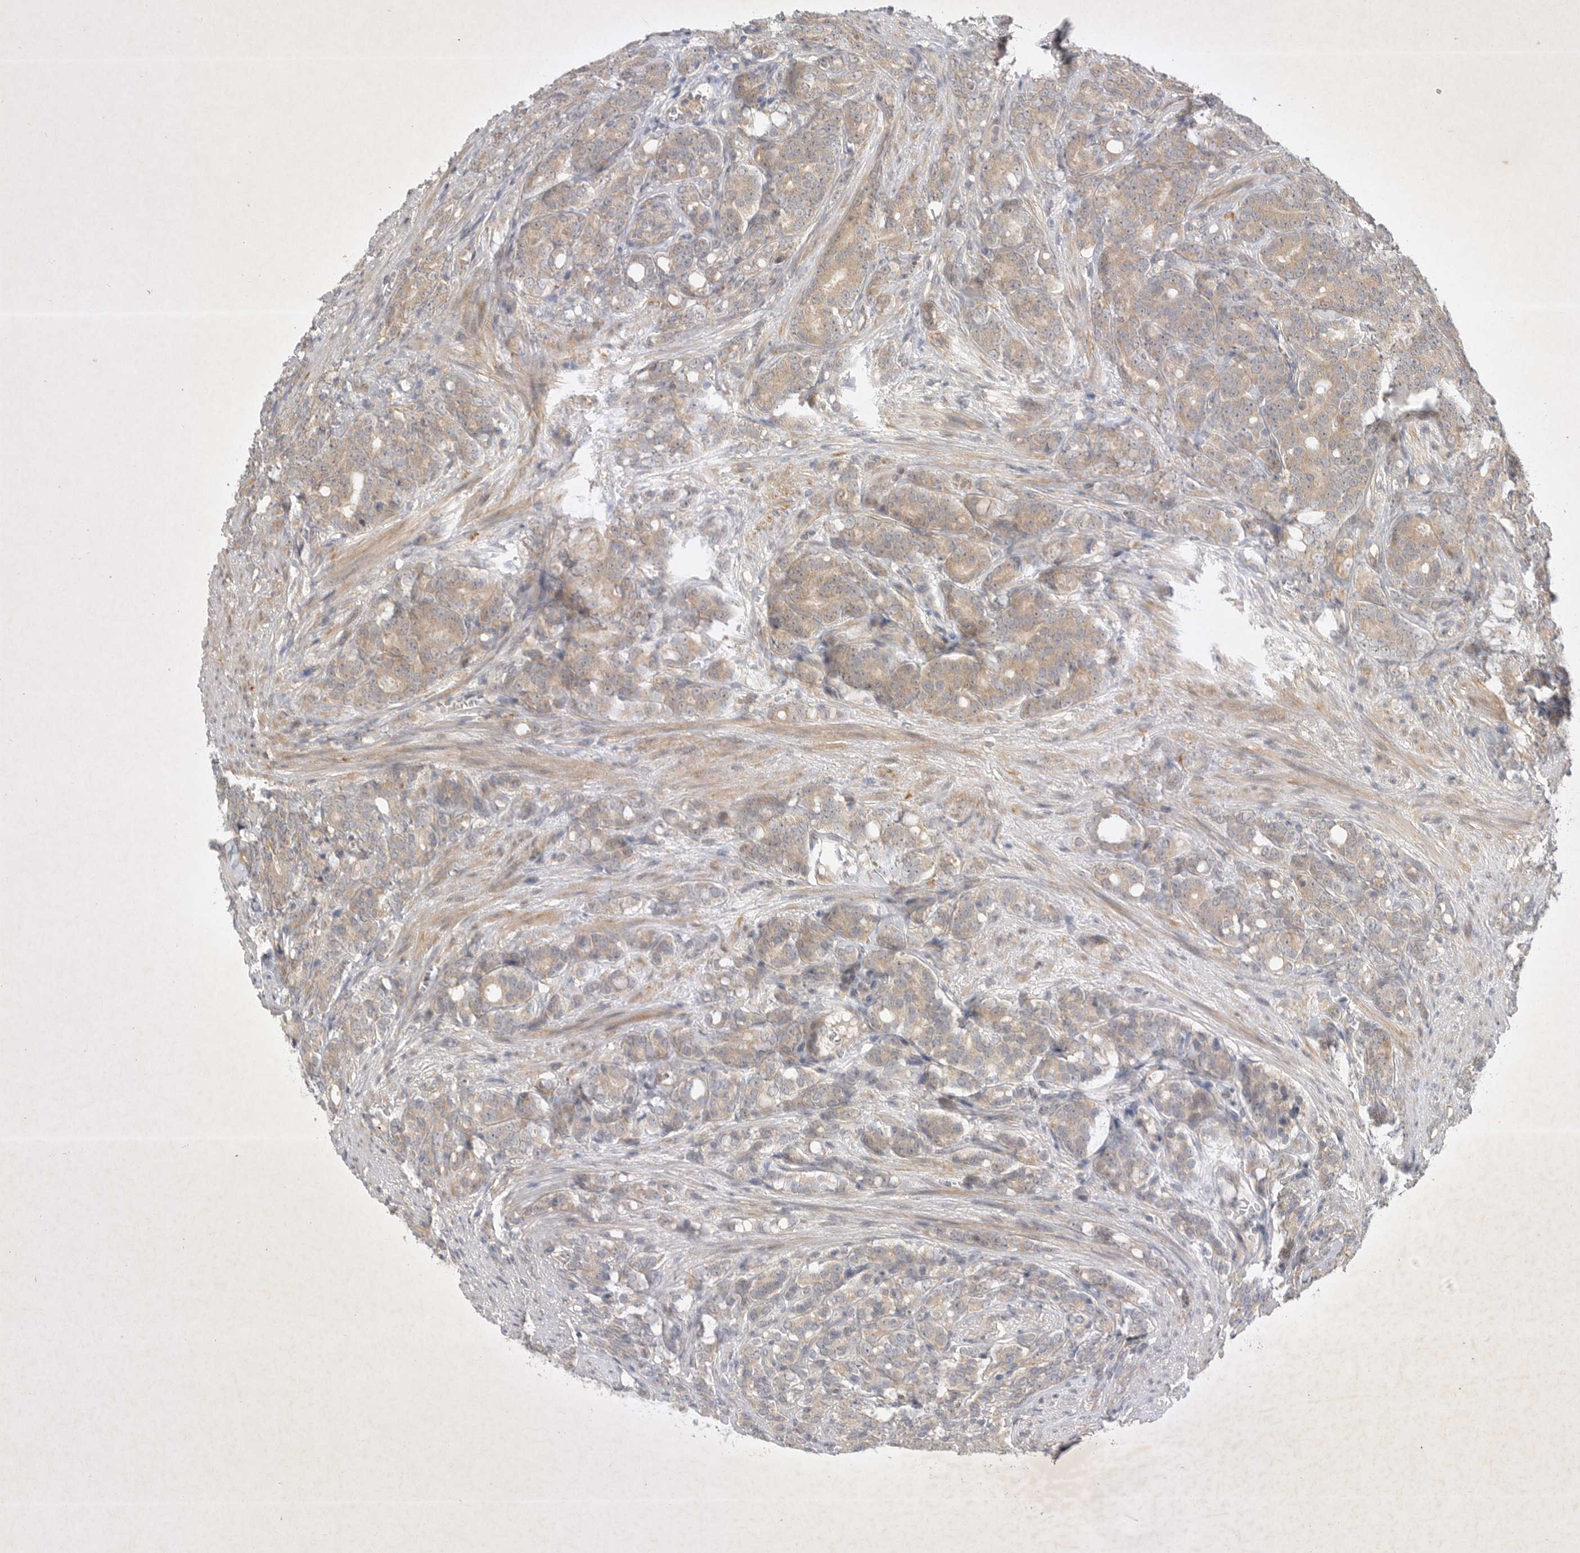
{"staining": {"intensity": "weak", "quantity": ">75%", "location": "cytoplasmic/membranous"}, "tissue": "prostate cancer", "cell_type": "Tumor cells", "image_type": "cancer", "snomed": [{"axis": "morphology", "description": "Adenocarcinoma, High grade"}, {"axis": "topography", "description": "Prostate"}], "caption": "This image displays immunohistochemistry (IHC) staining of prostate cancer, with low weak cytoplasmic/membranous staining in approximately >75% of tumor cells.", "gene": "PTPDC1", "patient": {"sex": "male", "age": 62}}